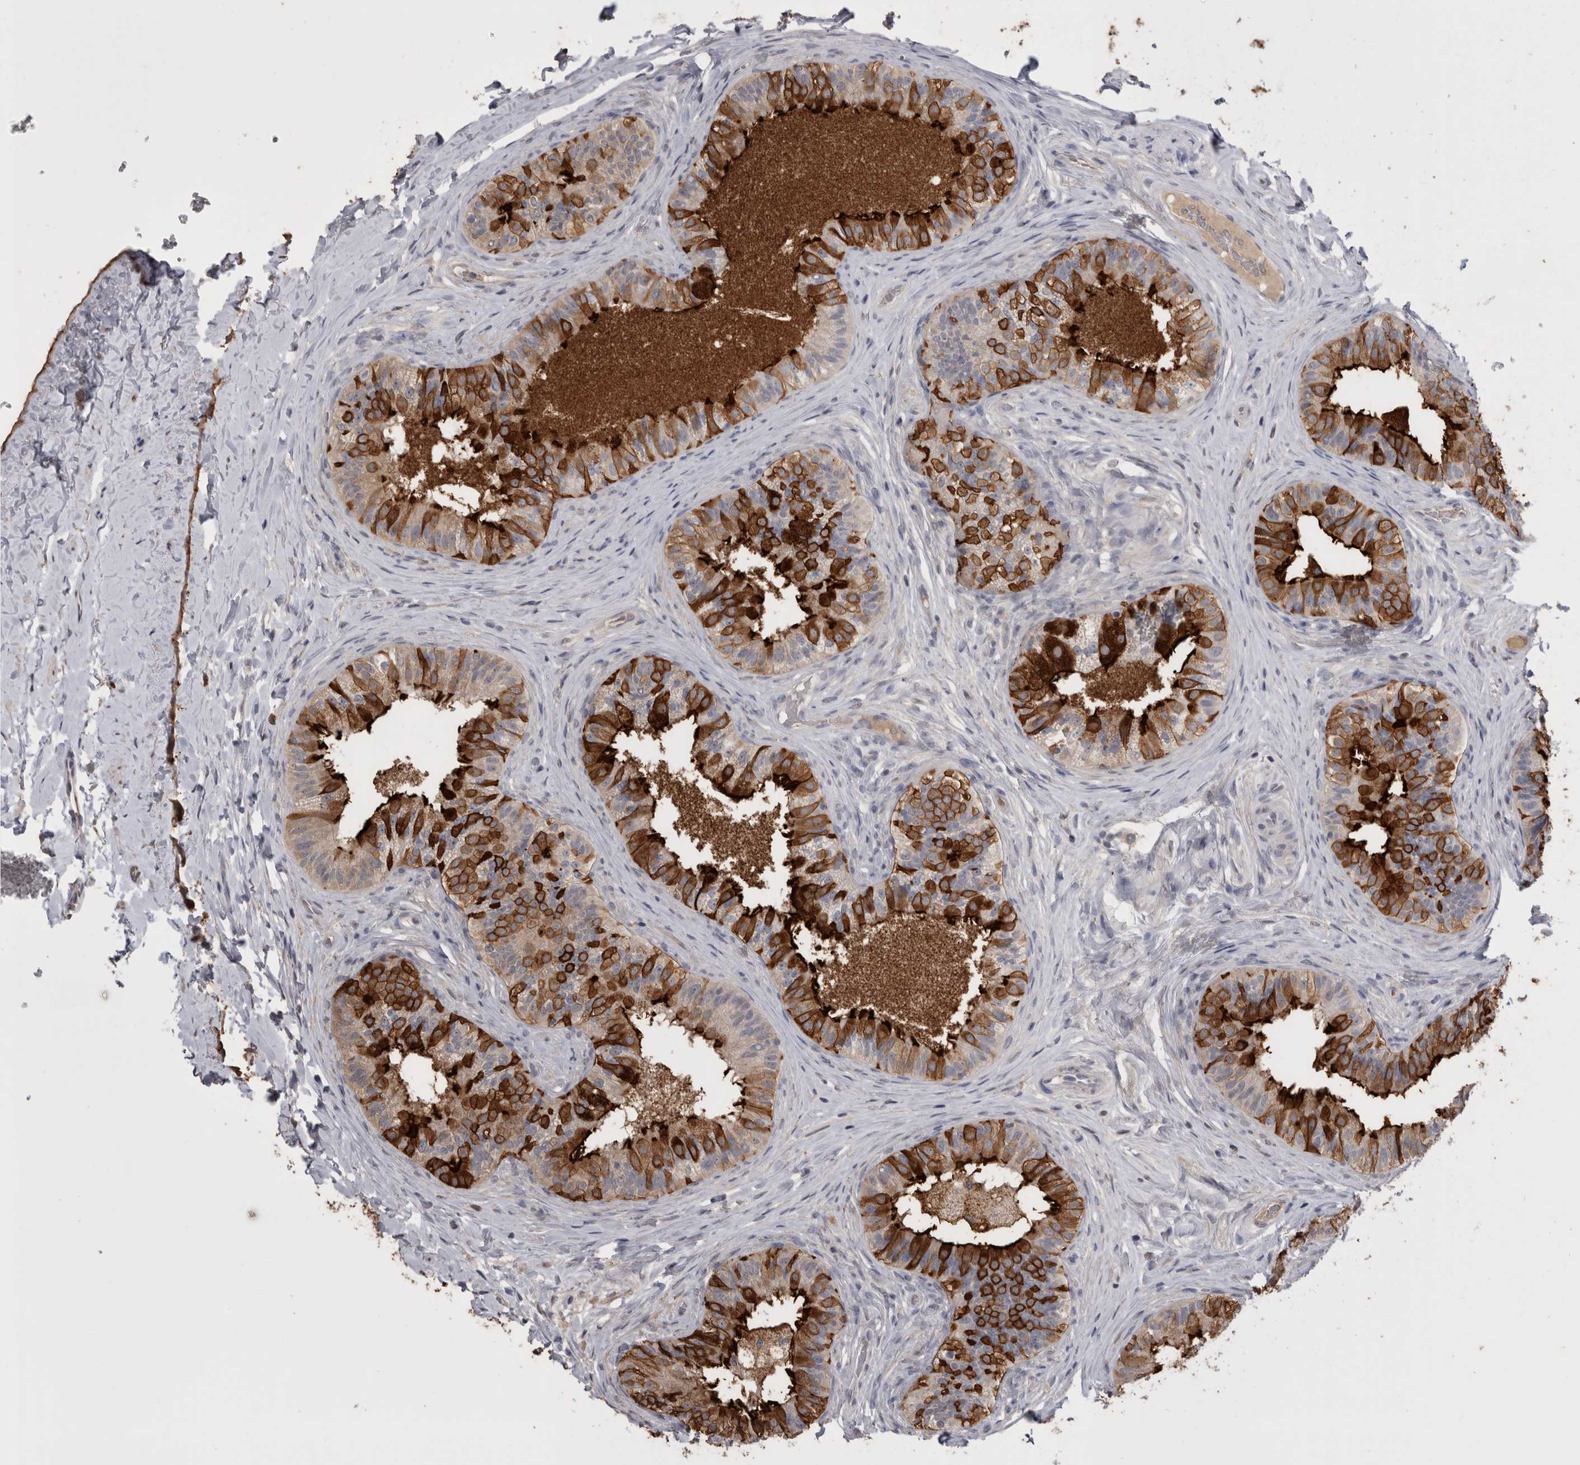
{"staining": {"intensity": "strong", "quantity": "25%-75%", "location": "cytoplasmic/membranous"}, "tissue": "epididymis", "cell_type": "Glandular cells", "image_type": "normal", "snomed": [{"axis": "morphology", "description": "Normal tissue, NOS"}, {"axis": "topography", "description": "Epididymis"}], "caption": "Immunohistochemistry (IHC) (DAB (3,3'-diaminobenzidine)) staining of normal human epididymis exhibits strong cytoplasmic/membranous protein expression in about 25%-75% of glandular cells. The protein is stained brown, and the nuclei are stained in blue (DAB (3,3'-diaminobenzidine) IHC with brightfield microscopy, high magnification).", "gene": "ANXA13", "patient": {"sex": "male", "age": 49}}